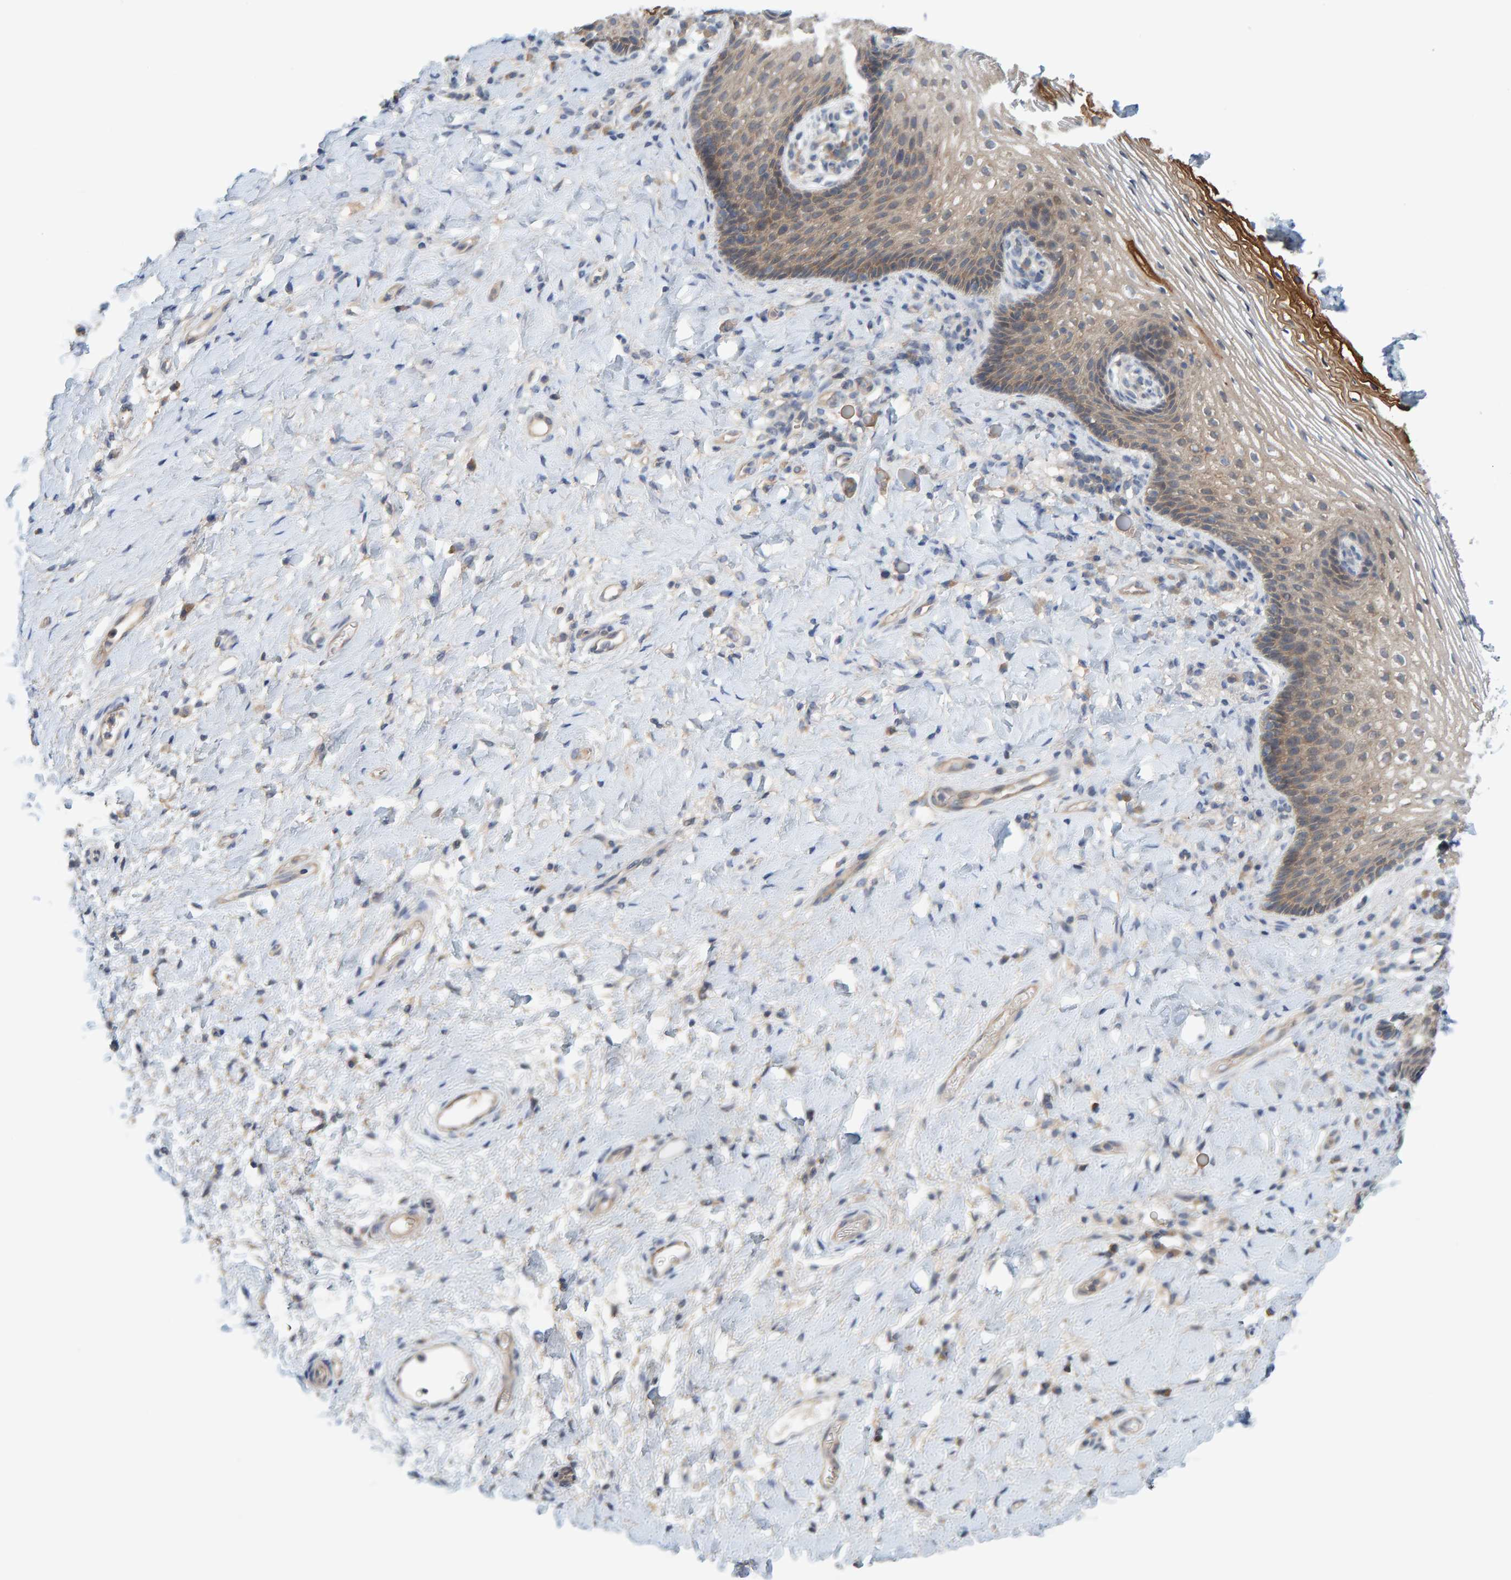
{"staining": {"intensity": "moderate", "quantity": "<25%", "location": "cytoplasmic/membranous"}, "tissue": "vagina", "cell_type": "Squamous epithelial cells", "image_type": "normal", "snomed": [{"axis": "morphology", "description": "Normal tissue, NOS"}, {"axis": "topography", "description": "Vagina"}], "caption": "Vagina stained with a brown dye displays moderate cytoplasmic/membranous positive staining in approximately <25% of squamous epithelial cells.", "gene": "TATDN1", "patient": {"sex": "female", "age": 60}}